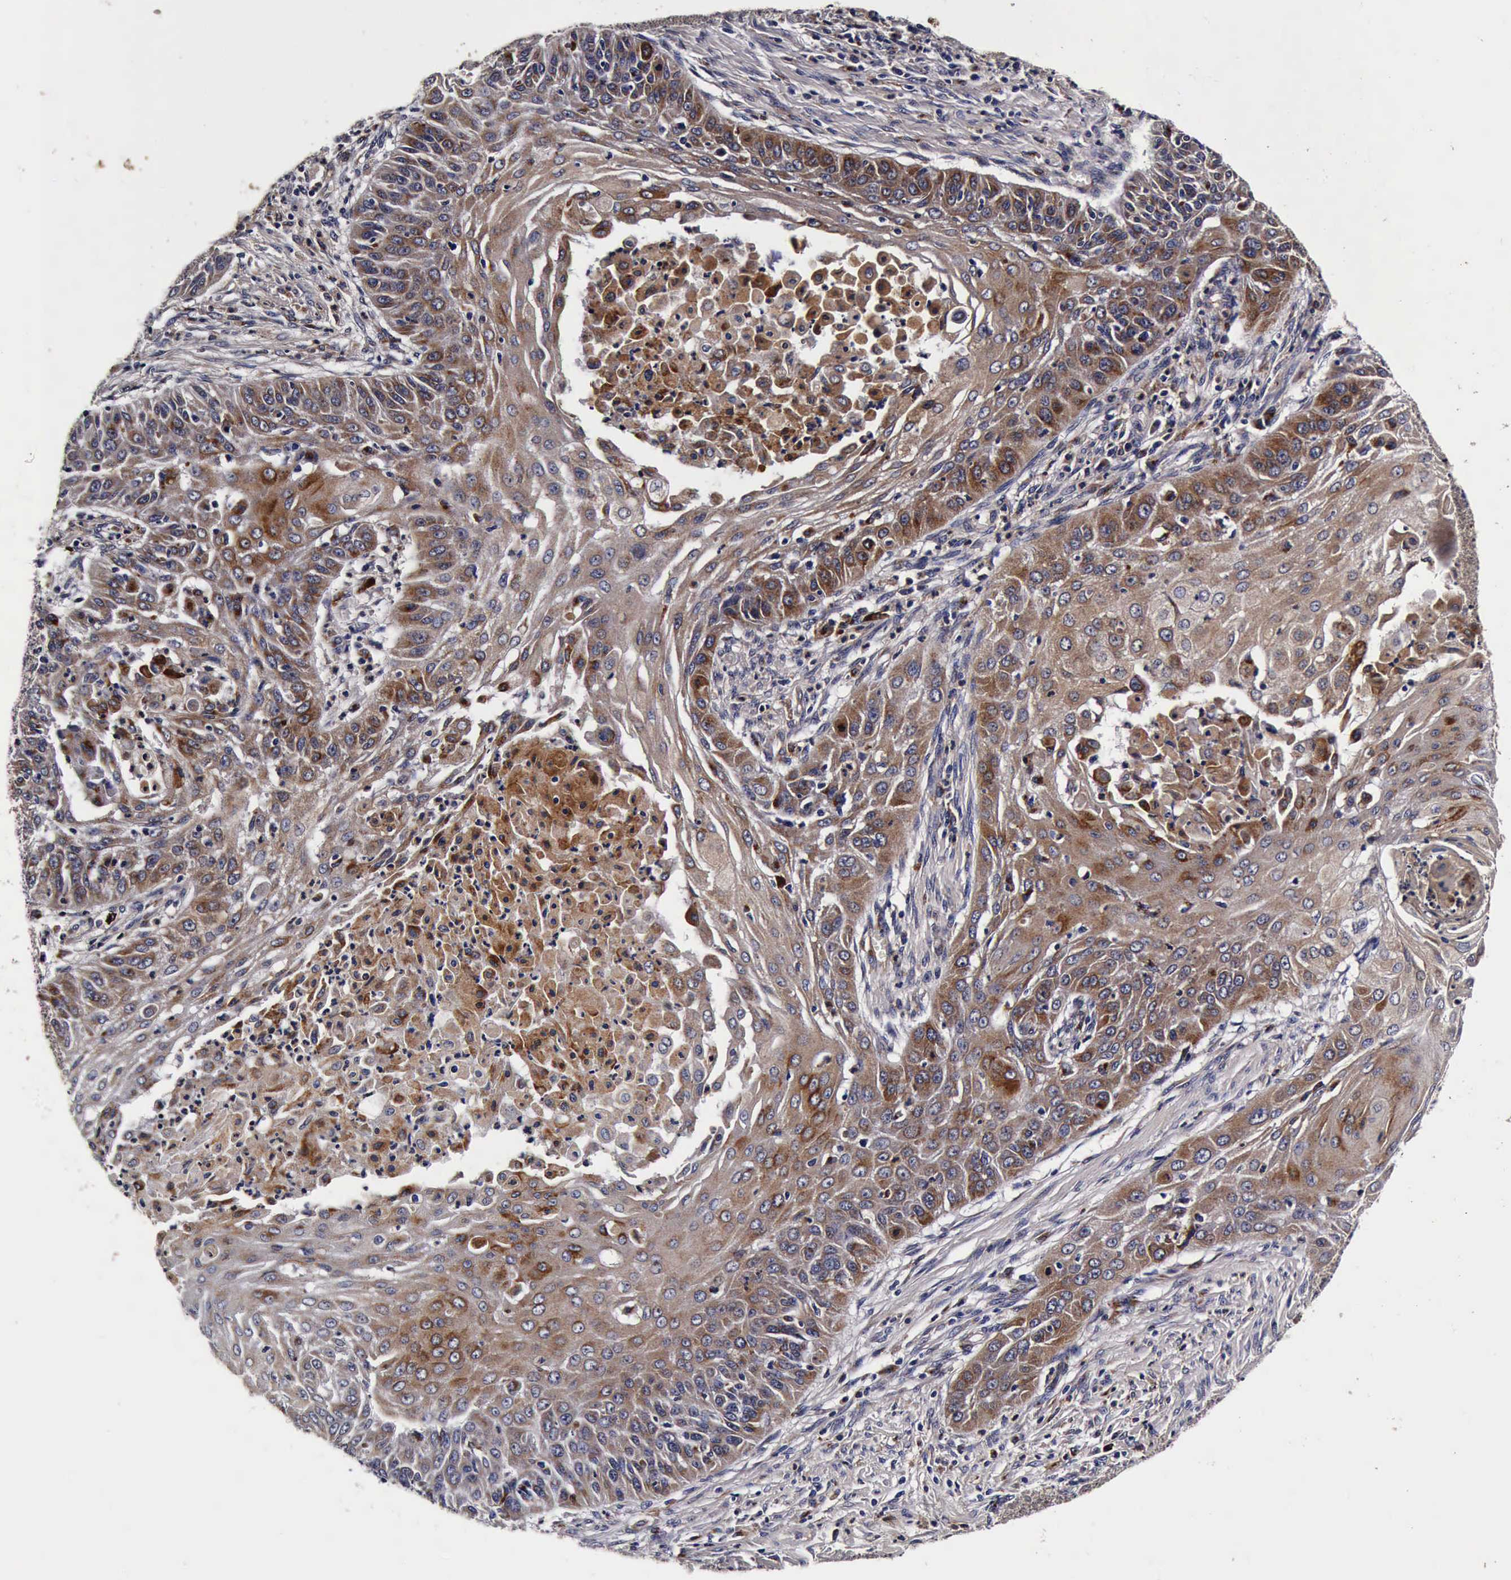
{"staining": {"intensity": "moderate", "quantity": ">75%", "location": "cytoplasmic/membranous"}, "tissue": "cervical cancer", "cell_type": "Tumor cells", "image_type": "cancer", "snomed": [{"axis": "morphology", "description": "Squamous cell carcinoma, NOS"}, {"axis": "topography", "description": "Cervix"}], "caption": "Immunohistochemical staining of cervical cancer (squamous cell carcinoma) exhibits medium levels of moderate cytoplasmic/membranous protein expression in approximately >75% of tumor cells.", "gene": "CST3", "patient": {"sex": "female", "age": 64}}